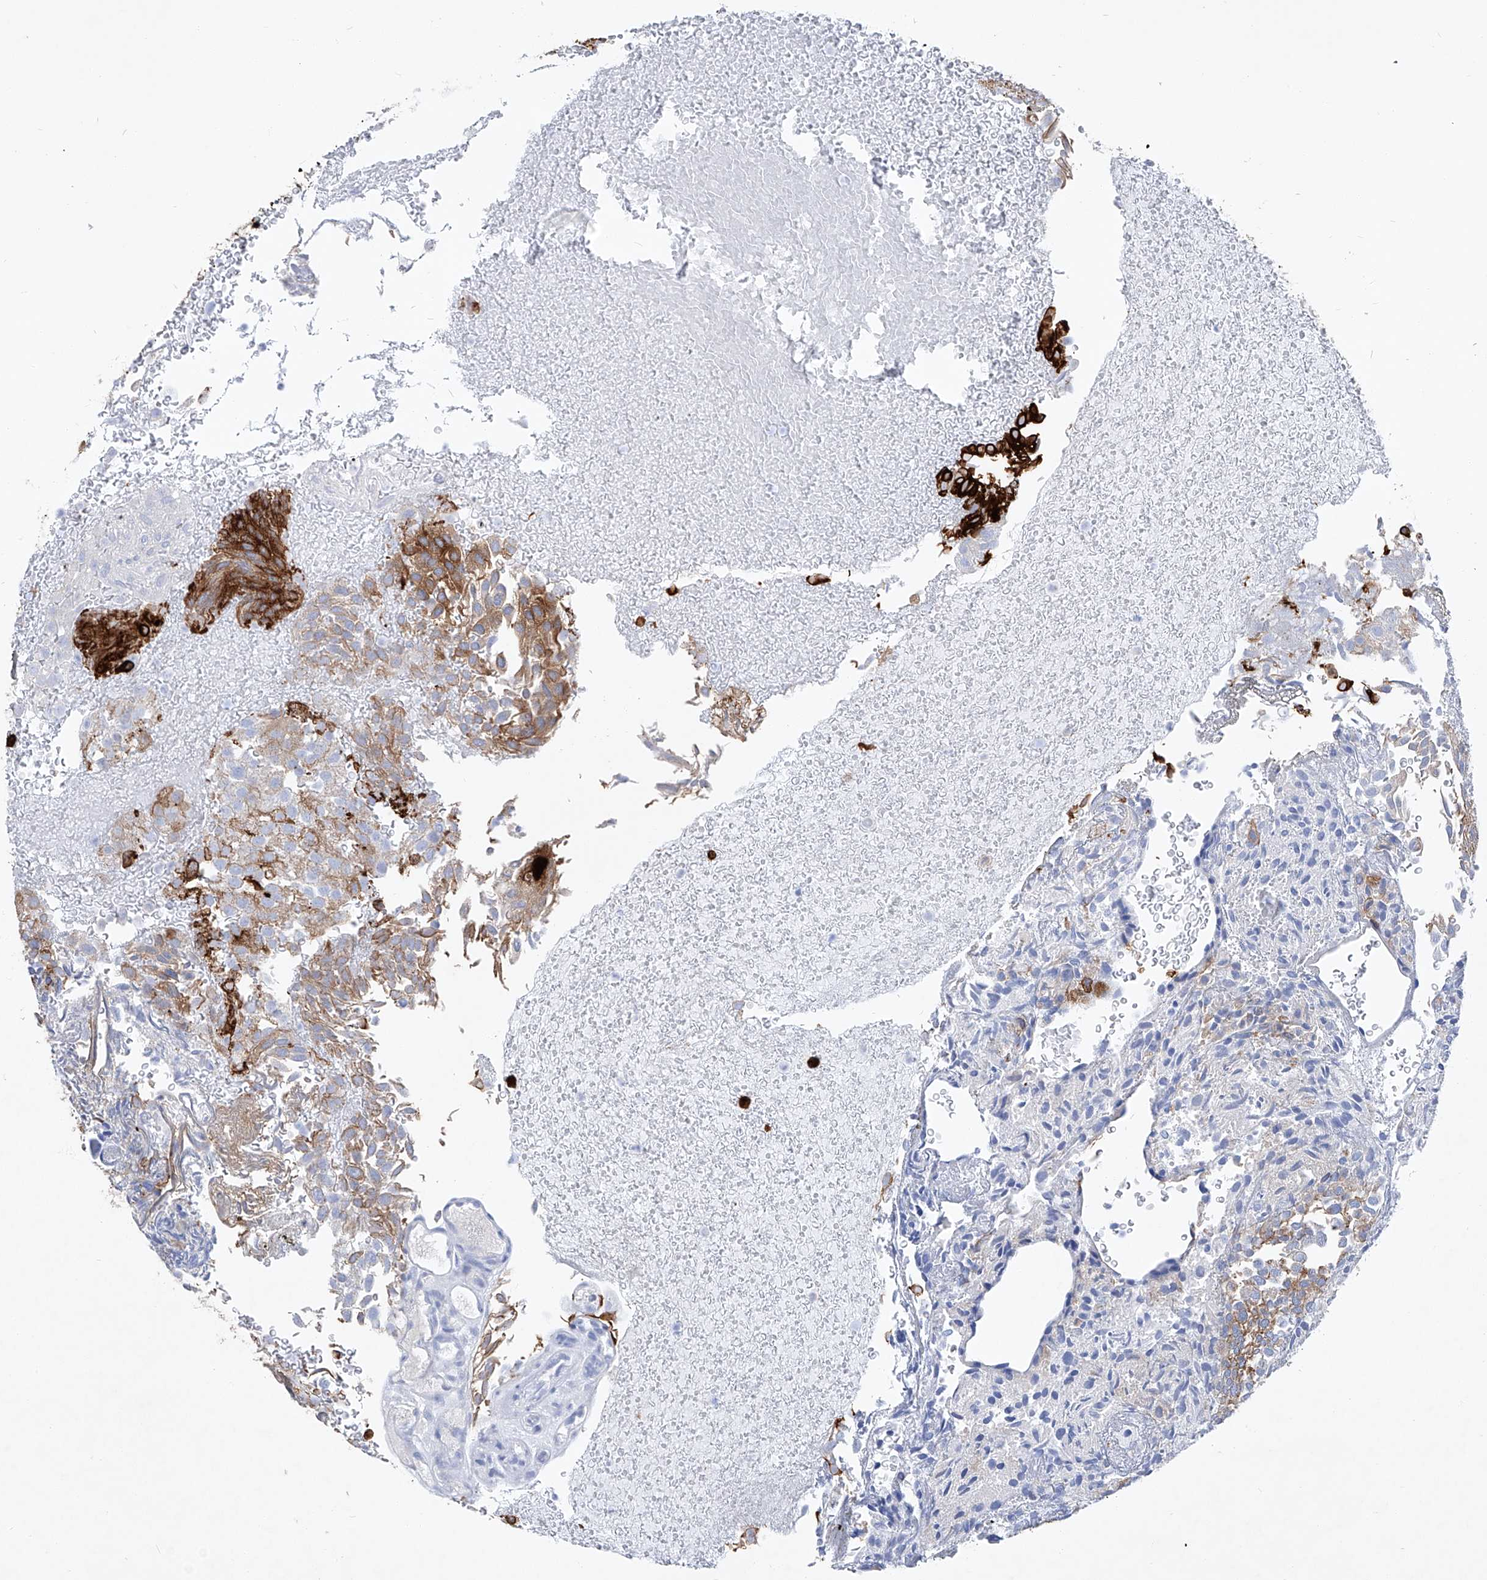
{"staining": {"intensity": "strong", "quantity": "25%-75%", "location": "cytoplasmic/membranous"}, "tissue": "urothelial cancer", "cell_type": "Tumor cells", "image_type": "cancer", "snomed": [{"axis": "morphology", "description": "Urothelial carcinoma, Low grade"}, {"axis": "topography", "description": "Urinary bladder"}], "caption": "Human urothelial cancer stained with a protein marker reveals strong staining in tumor cells.", "gene": "FRS3", "patient": {"sex": "male", "age": 78}}